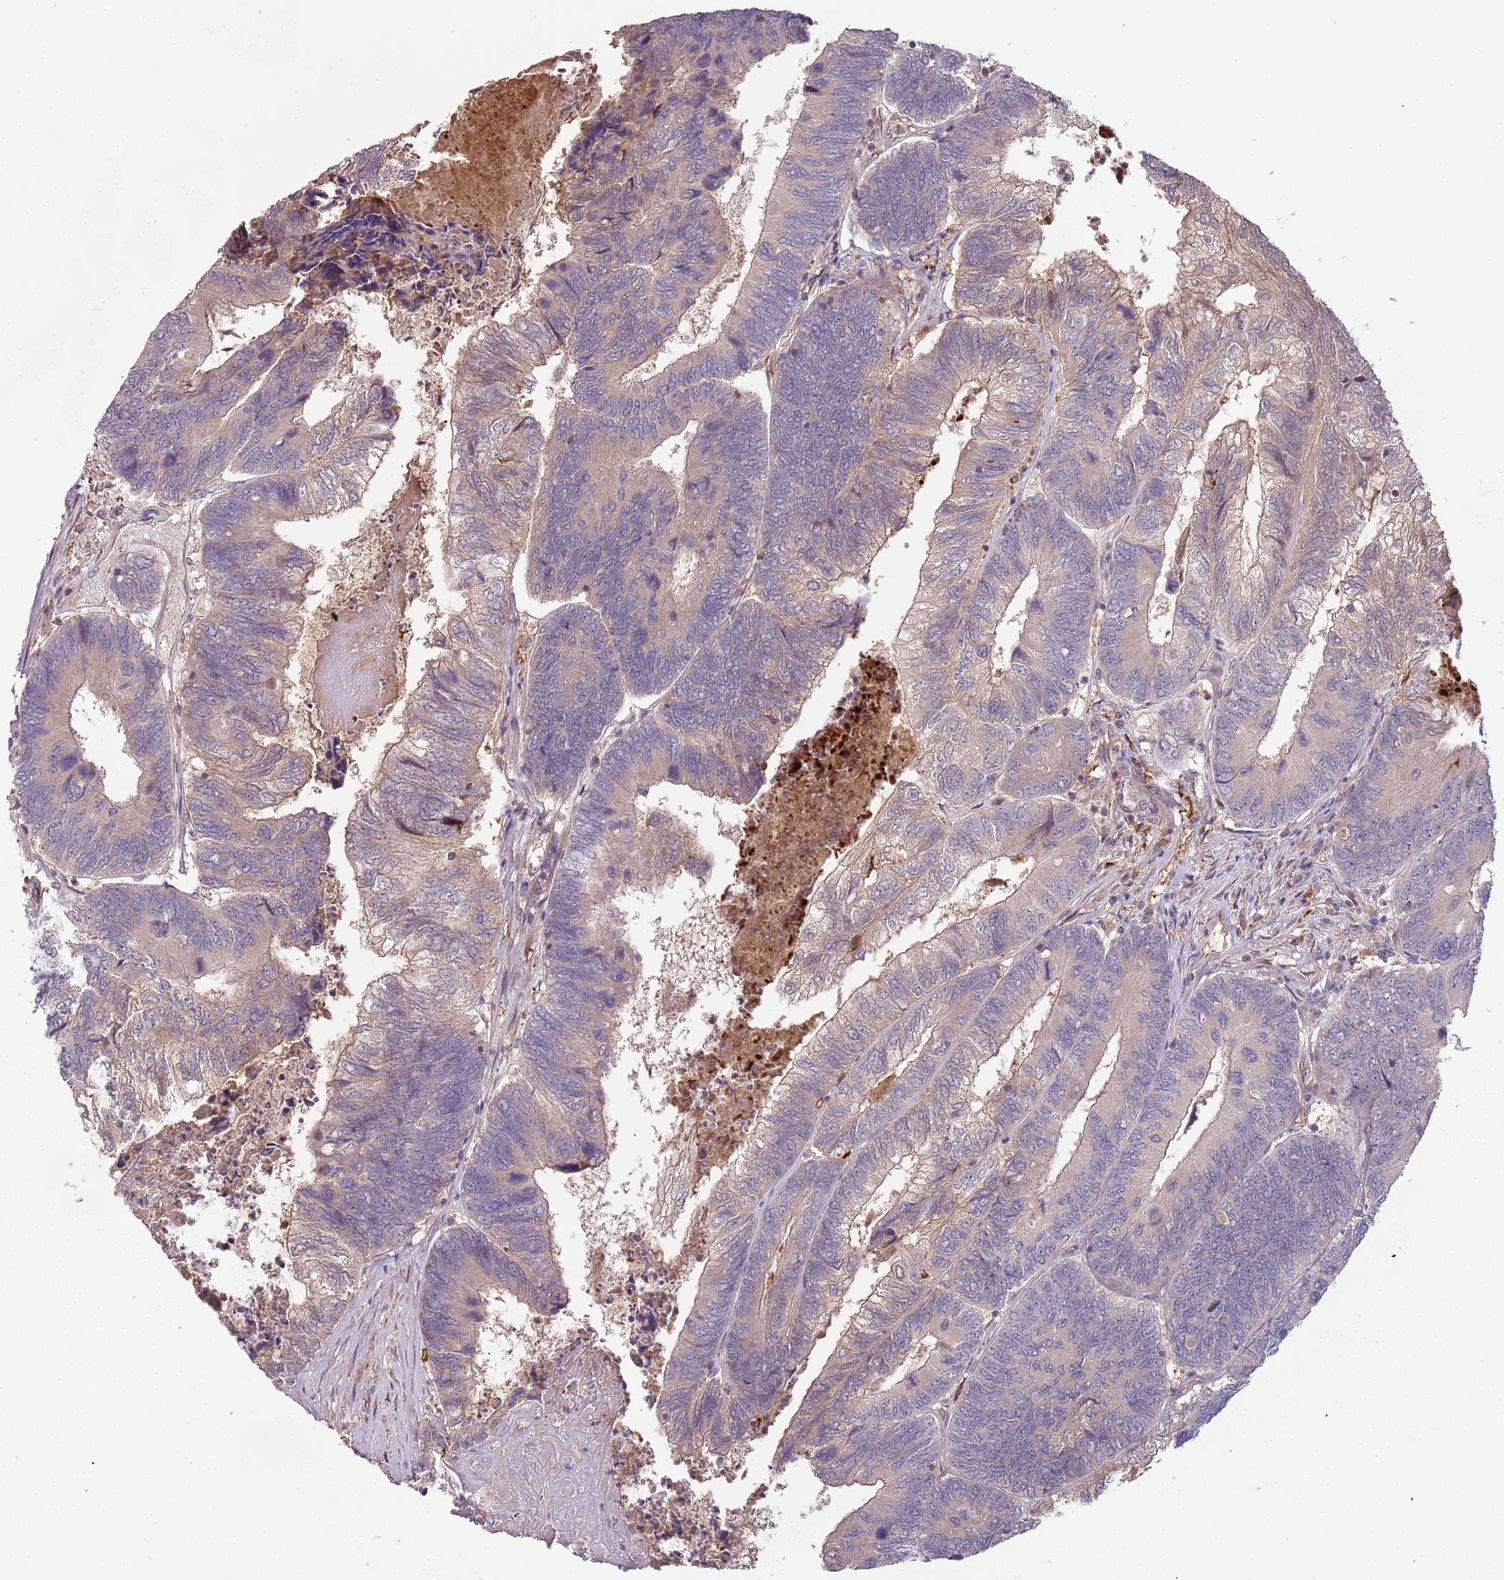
{"staining": {"intensity": "weak", "quantity": "25%-75%", "location": "cytoplasmic/membranous"}, "tissue": "colorectal cancer", "cell_type": "Tumor cells", "image_type": "cancer", "snomed": [{"axis": "morphology", "description": "Adenocarcinoma, NOS"}, {"axis": "topography", "description": "Colon"}], "caption": "Protein expression analysis of adenocarcinoma (colorectal) exhibits weak cytoplasmic/membranous expression in approximately 25%-75% of tumor cells. (Stains: DAB (3,3'-diaminobenzidine) in brown, nuclei in blue, Microscopy: brightfield microscopy at high magnification).", "gene": "FECH", "patient": {"sex": "female", "age": 67}}